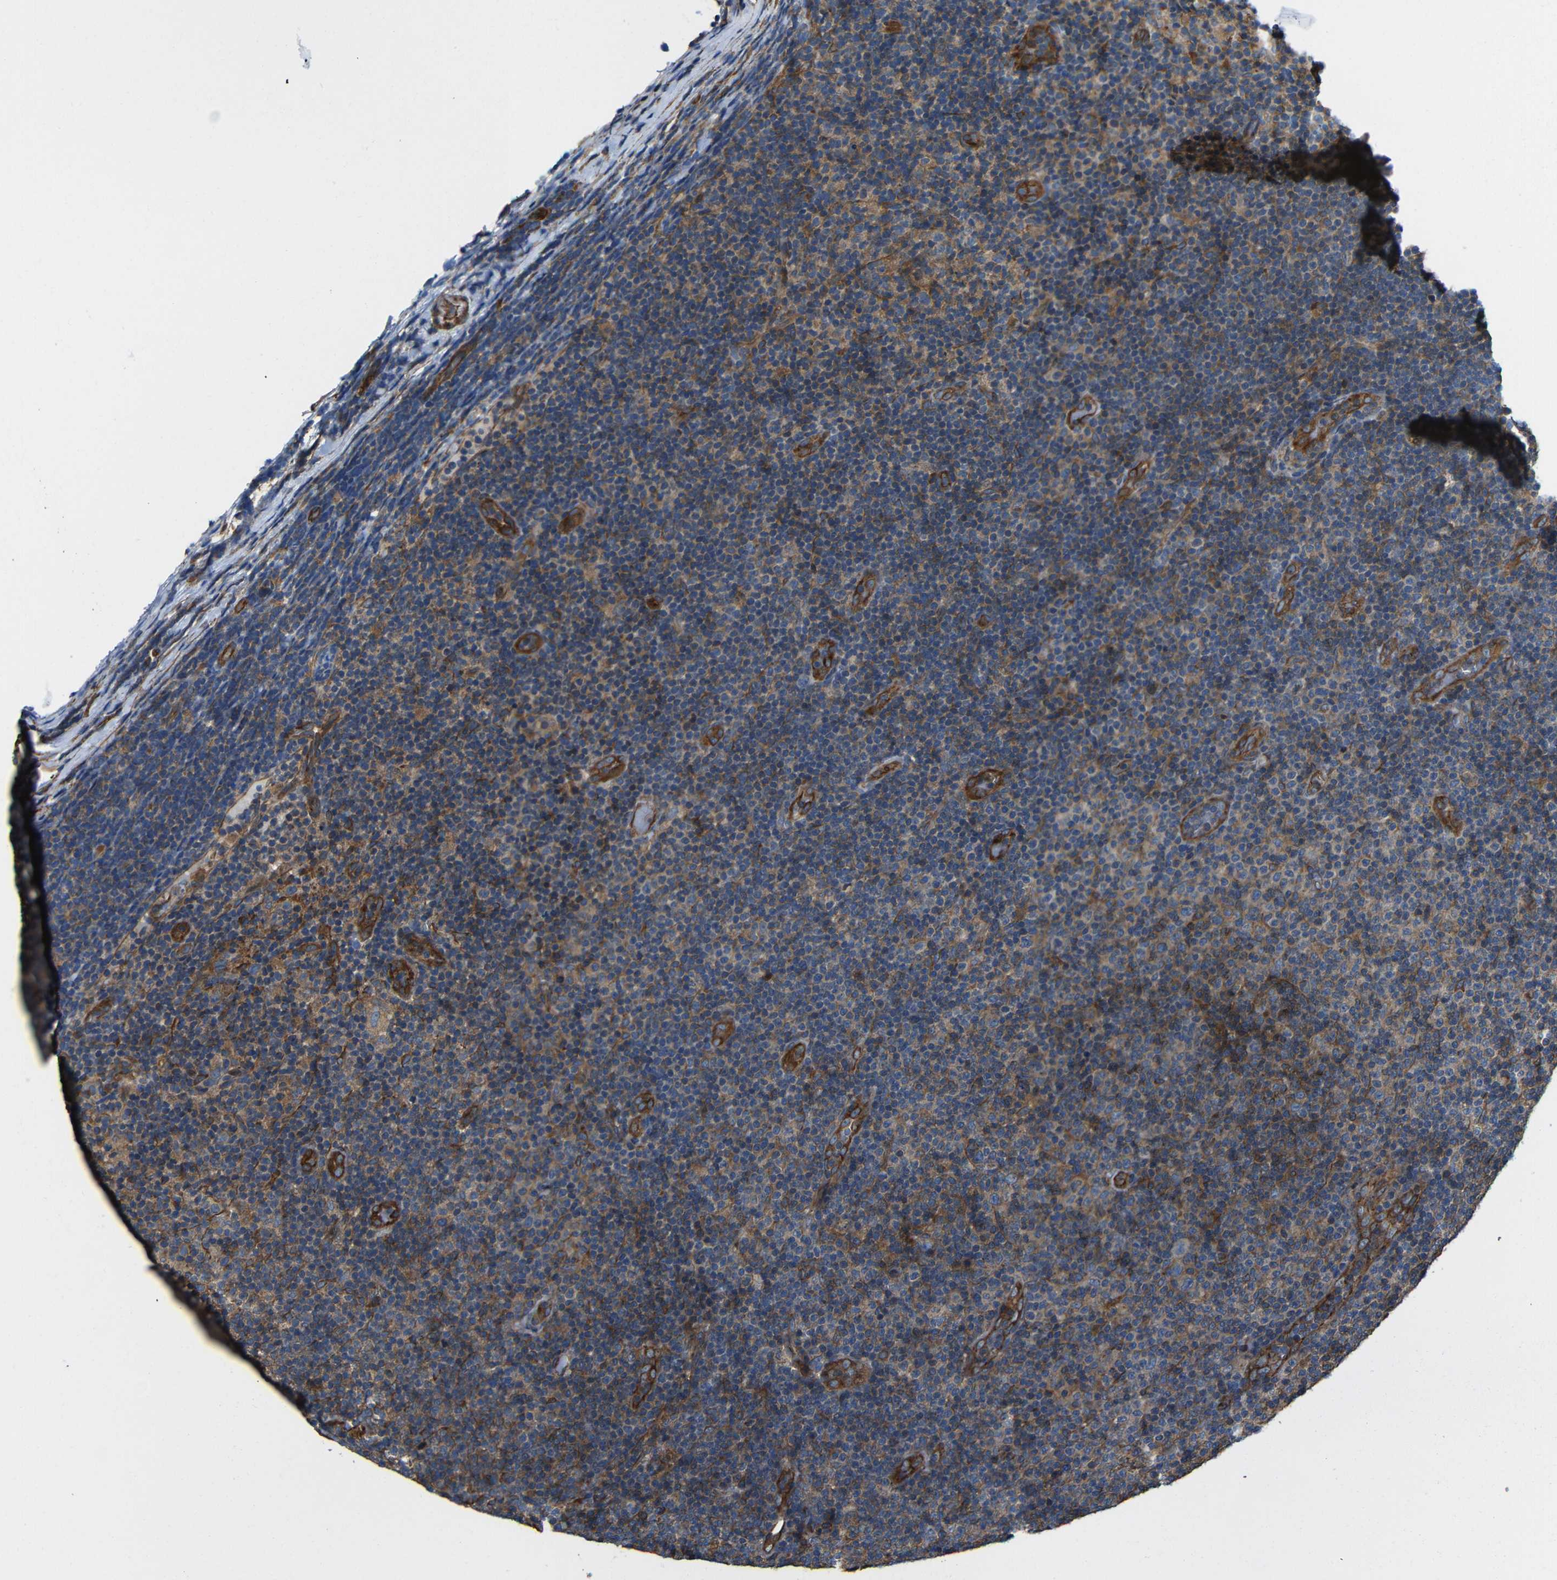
{"staining": {"intensity": "moderate", "quantity": "25%-75%", "location": "cytoplasmic/membranous"}, "tissue": "lymphoma", "cell_type": "Tumor cells", "image_type": "cancer", "snomed": [{"axis": "morphology", "description": "Malignant lymphoma, non-Hodgkin's type, Low grade"}, {"axis": "topography", "description": "Lymph node"}], "caption": "Immunohistochemical staining of lymphoma displays medium levels of moderate cytoplasmic/membranous protein positivity in about 25%-75% of tumor cells.", "gene": "PTCH1", "patient": {"sex": "male", "age": 83}}